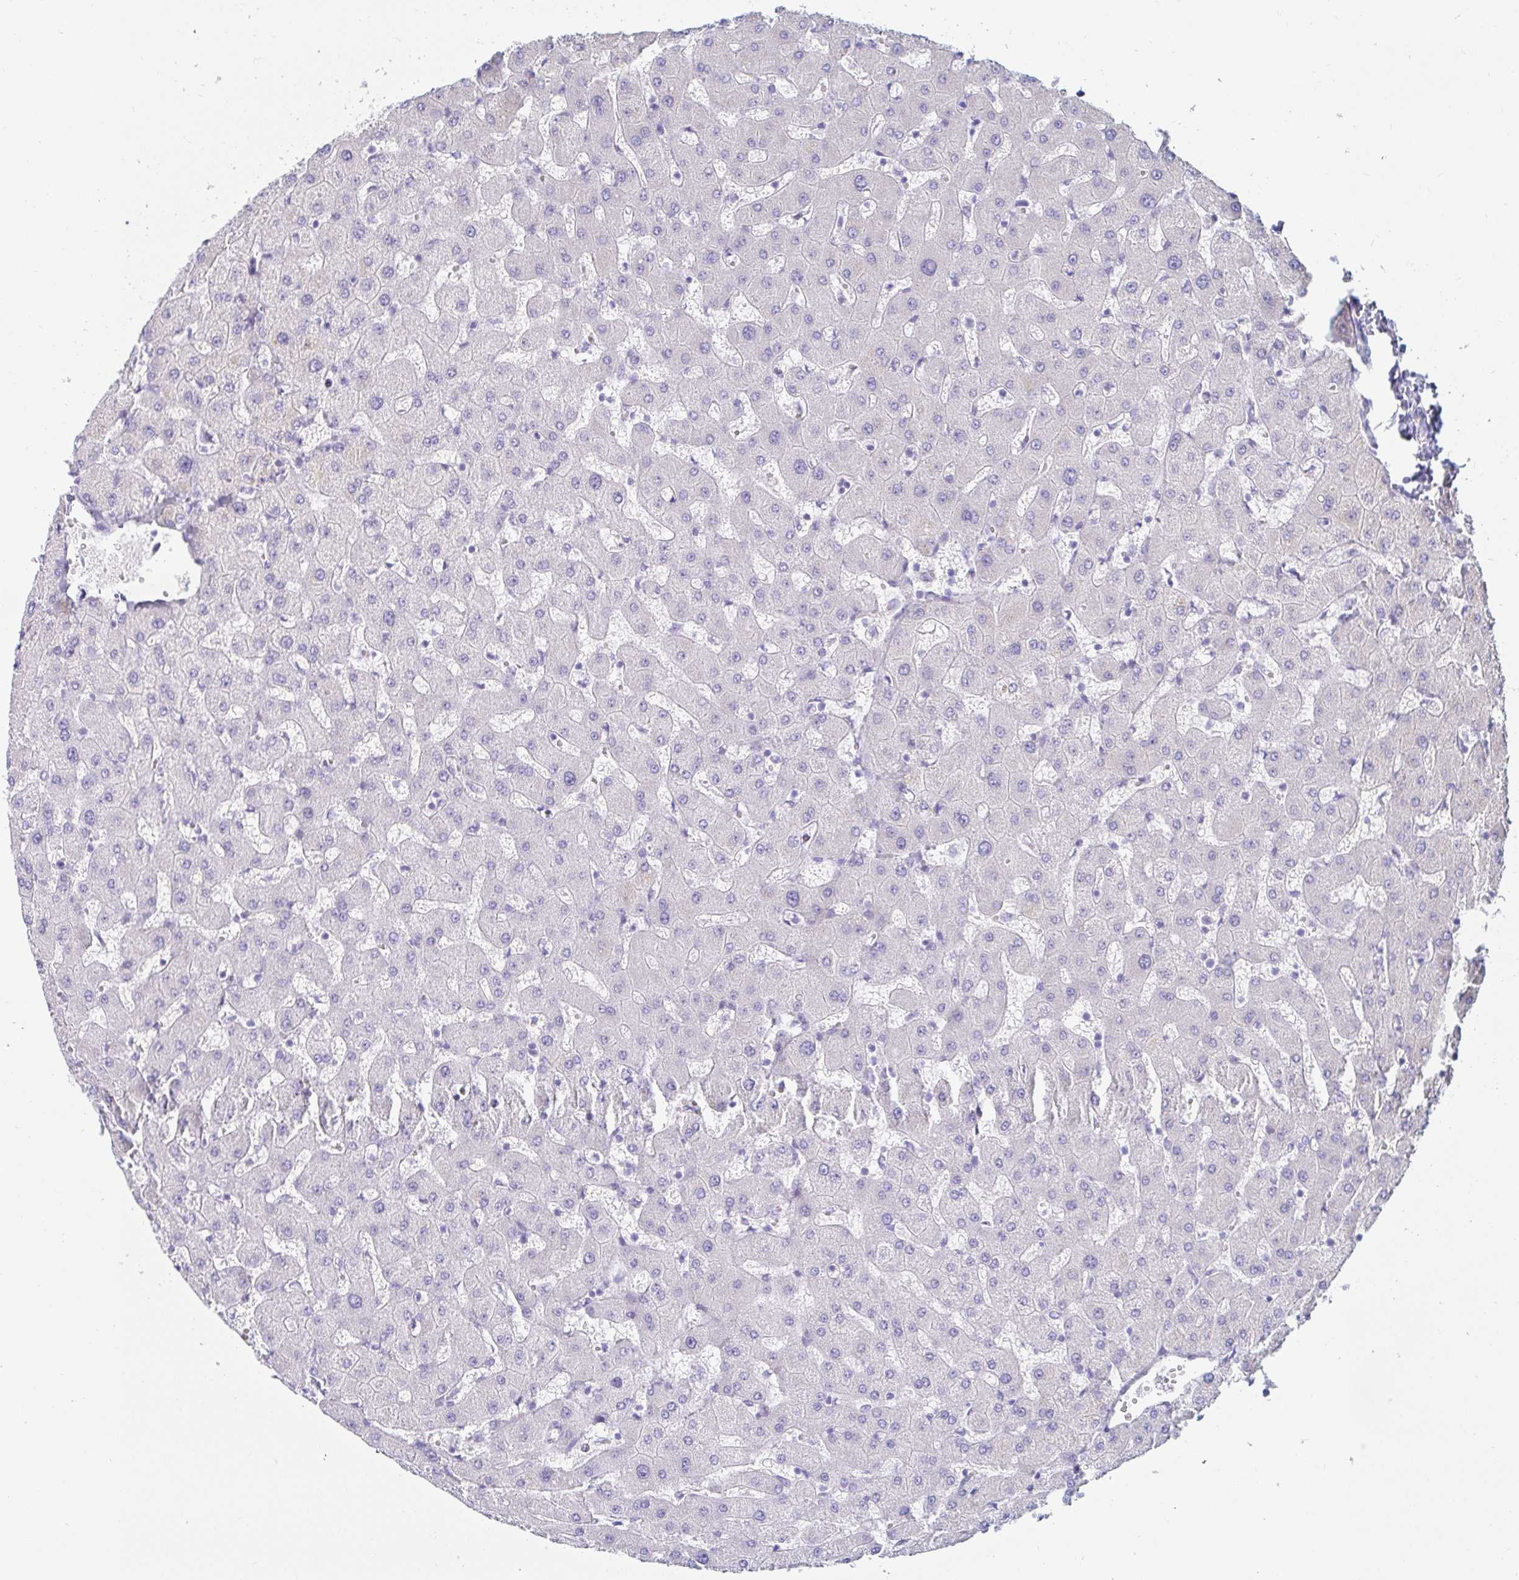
{"staining": {"intensity": "negative", "quantity": "none", "location": "none"}, "tissue": "liver", "cell_type": "Cholangiocytes", "image_type": "normal", "snomed": [{"axis": "morphology", "description": "Normal tissue, NOS"}, {"axis": "topography", "description": "Liver"}], "caption": "DAB immunohistochemical staining of benign human liver reveals no significant expression in cholangiocytes.", "gene": "C4orf17", "patient": {"sex": "female", "age": 63}}